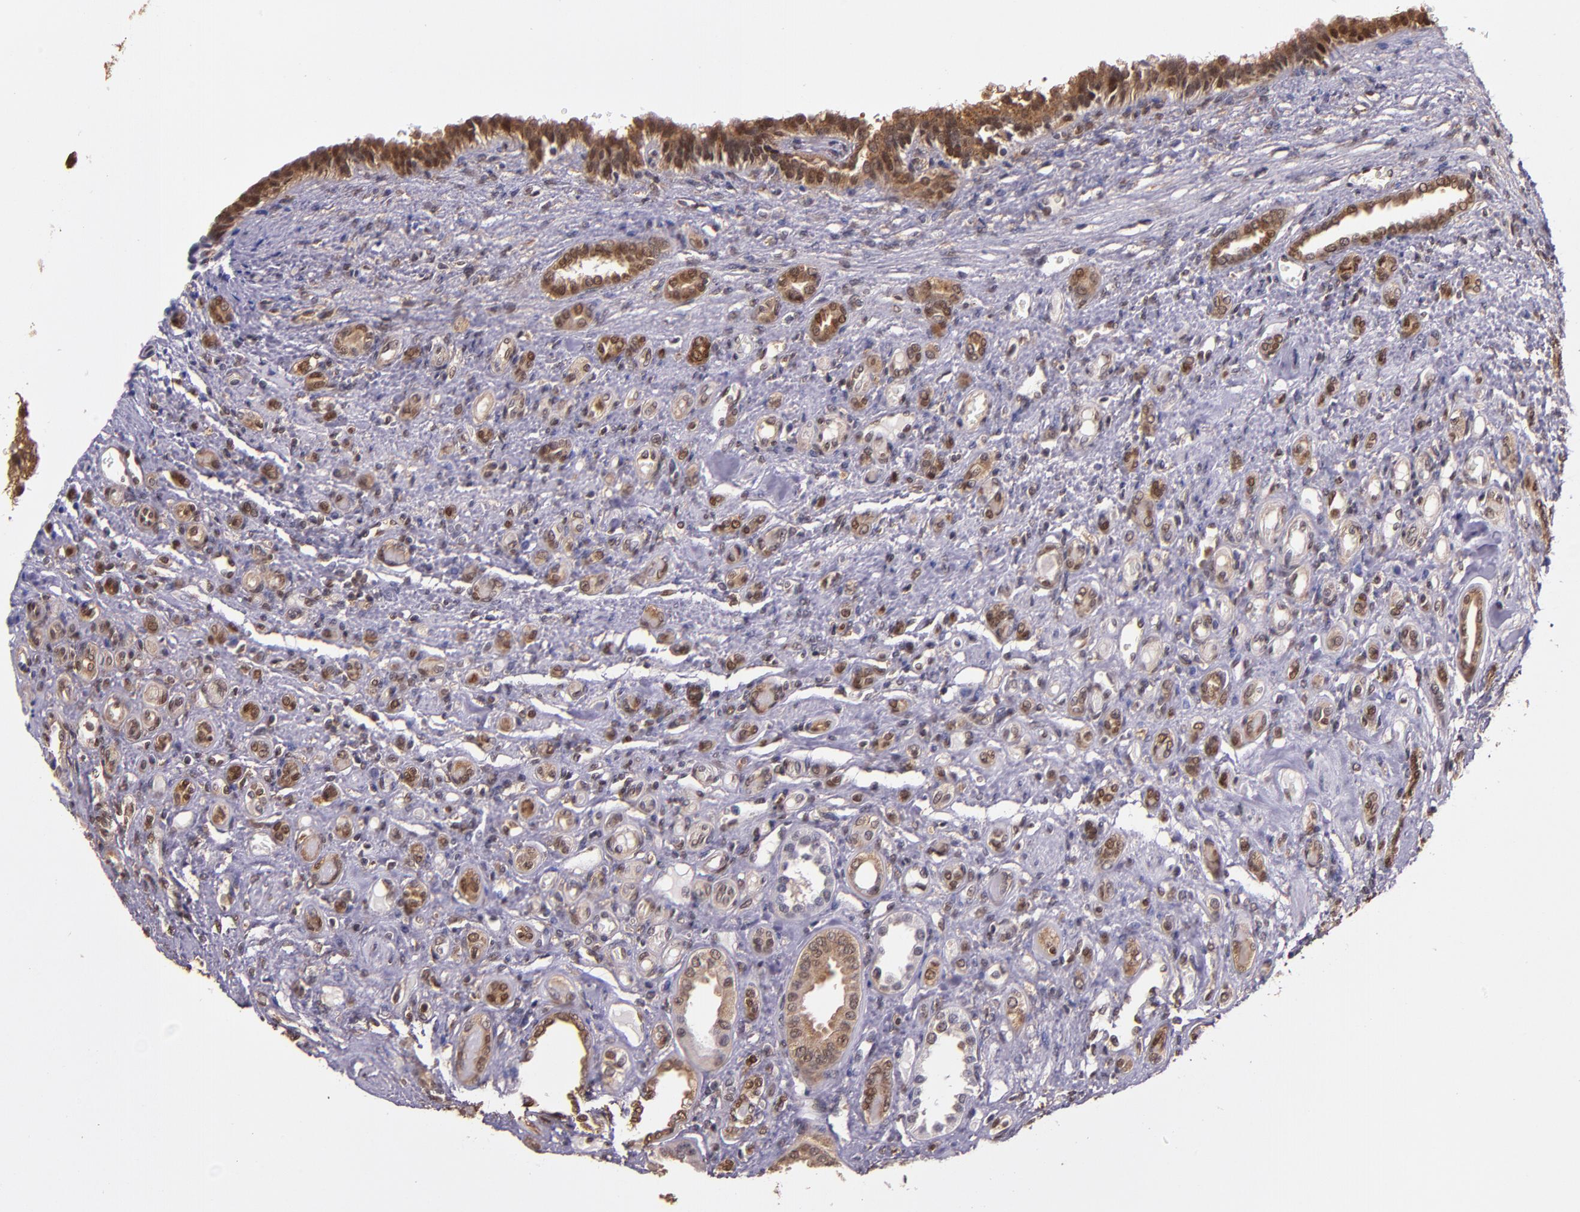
{"staining": {"intensity": "moderate", "quantity": "25%-75%", "location": "cytoplasmic/membranous,nuclear"}, "tissue": "renal cancer", "cell_type": "Tumor cells", "image_type": "cancer", "snomed": [{"axis": "morphology", "description": "Inflammation, NOS"}, {"axis": "morphology", "description": "Adenocarcinoma, NOS"}, {"axis": "topography", "description": "Kidney"}], "caption": "Renal cancer (adenocarcinoma) was stained to show a protein in brown. There is medium levels of moderate cytoplasmic/membranous and nuclear positivity in approximately 25%-75% of tumor cells.", "gene": "STAT6", "patient": {"sex": "male", "age": 68}}